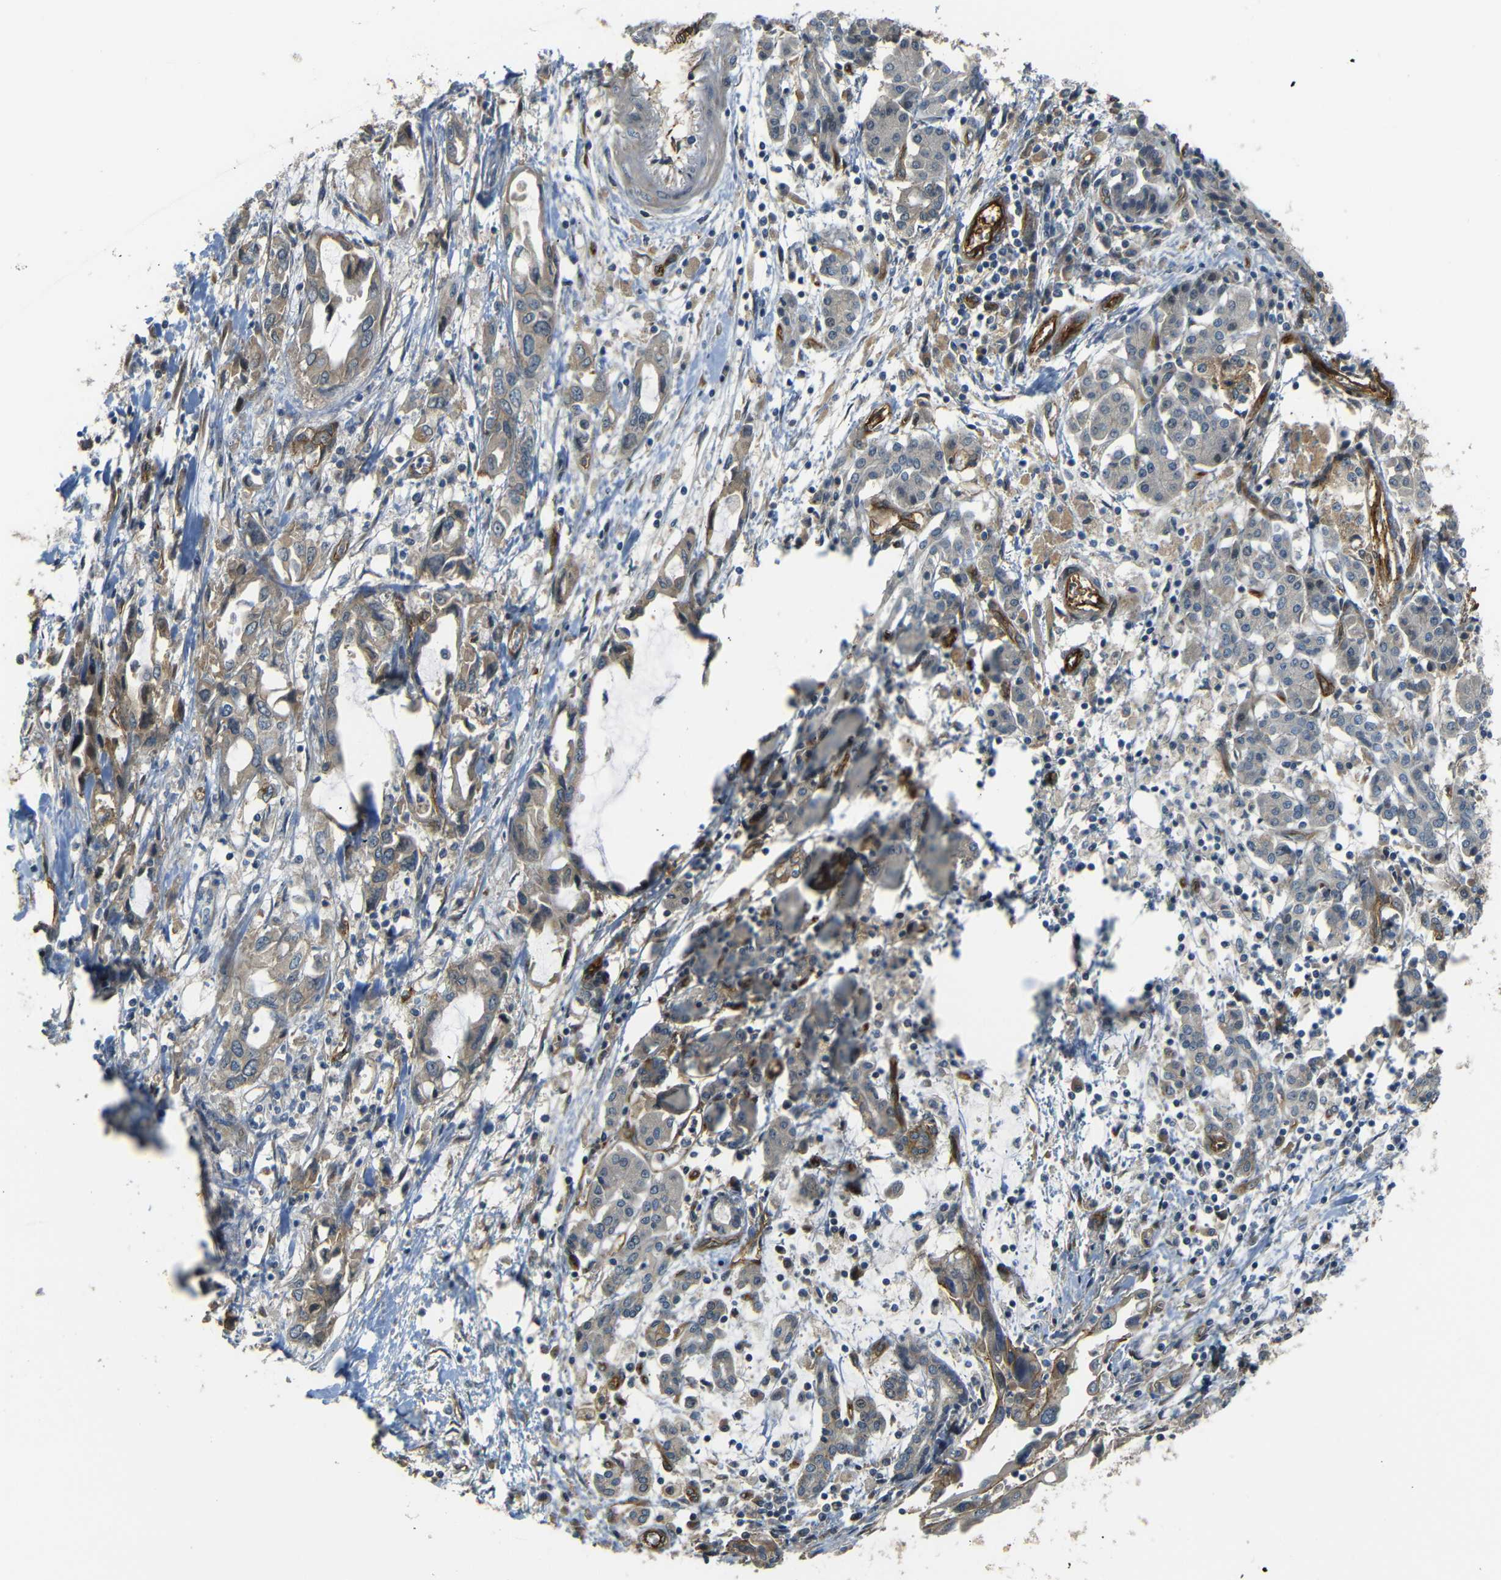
{"staining": {"intensity": "moderate", "quantity": ">75%", "location": "cytoplasmic/membranous"}, "tissue": "pancreatic cancer", "cell_type": "Tumor cells", "image_type": "cancer", "snomed": [{"axis": "morphology", "description": "Adenocarcinoma, NOS"}, {"axis": "topography", "description": "Pancreas"}], "caption": "This micrograph reveals immunohistochemistry (IHC) staining of adenocarcinoma (pancreatic), with medium moderate cytoplasmic/membranous staining in about >75% of tumor cells.", "gene": "RELL1", "patient": {"sex": "female", "age": 57}}